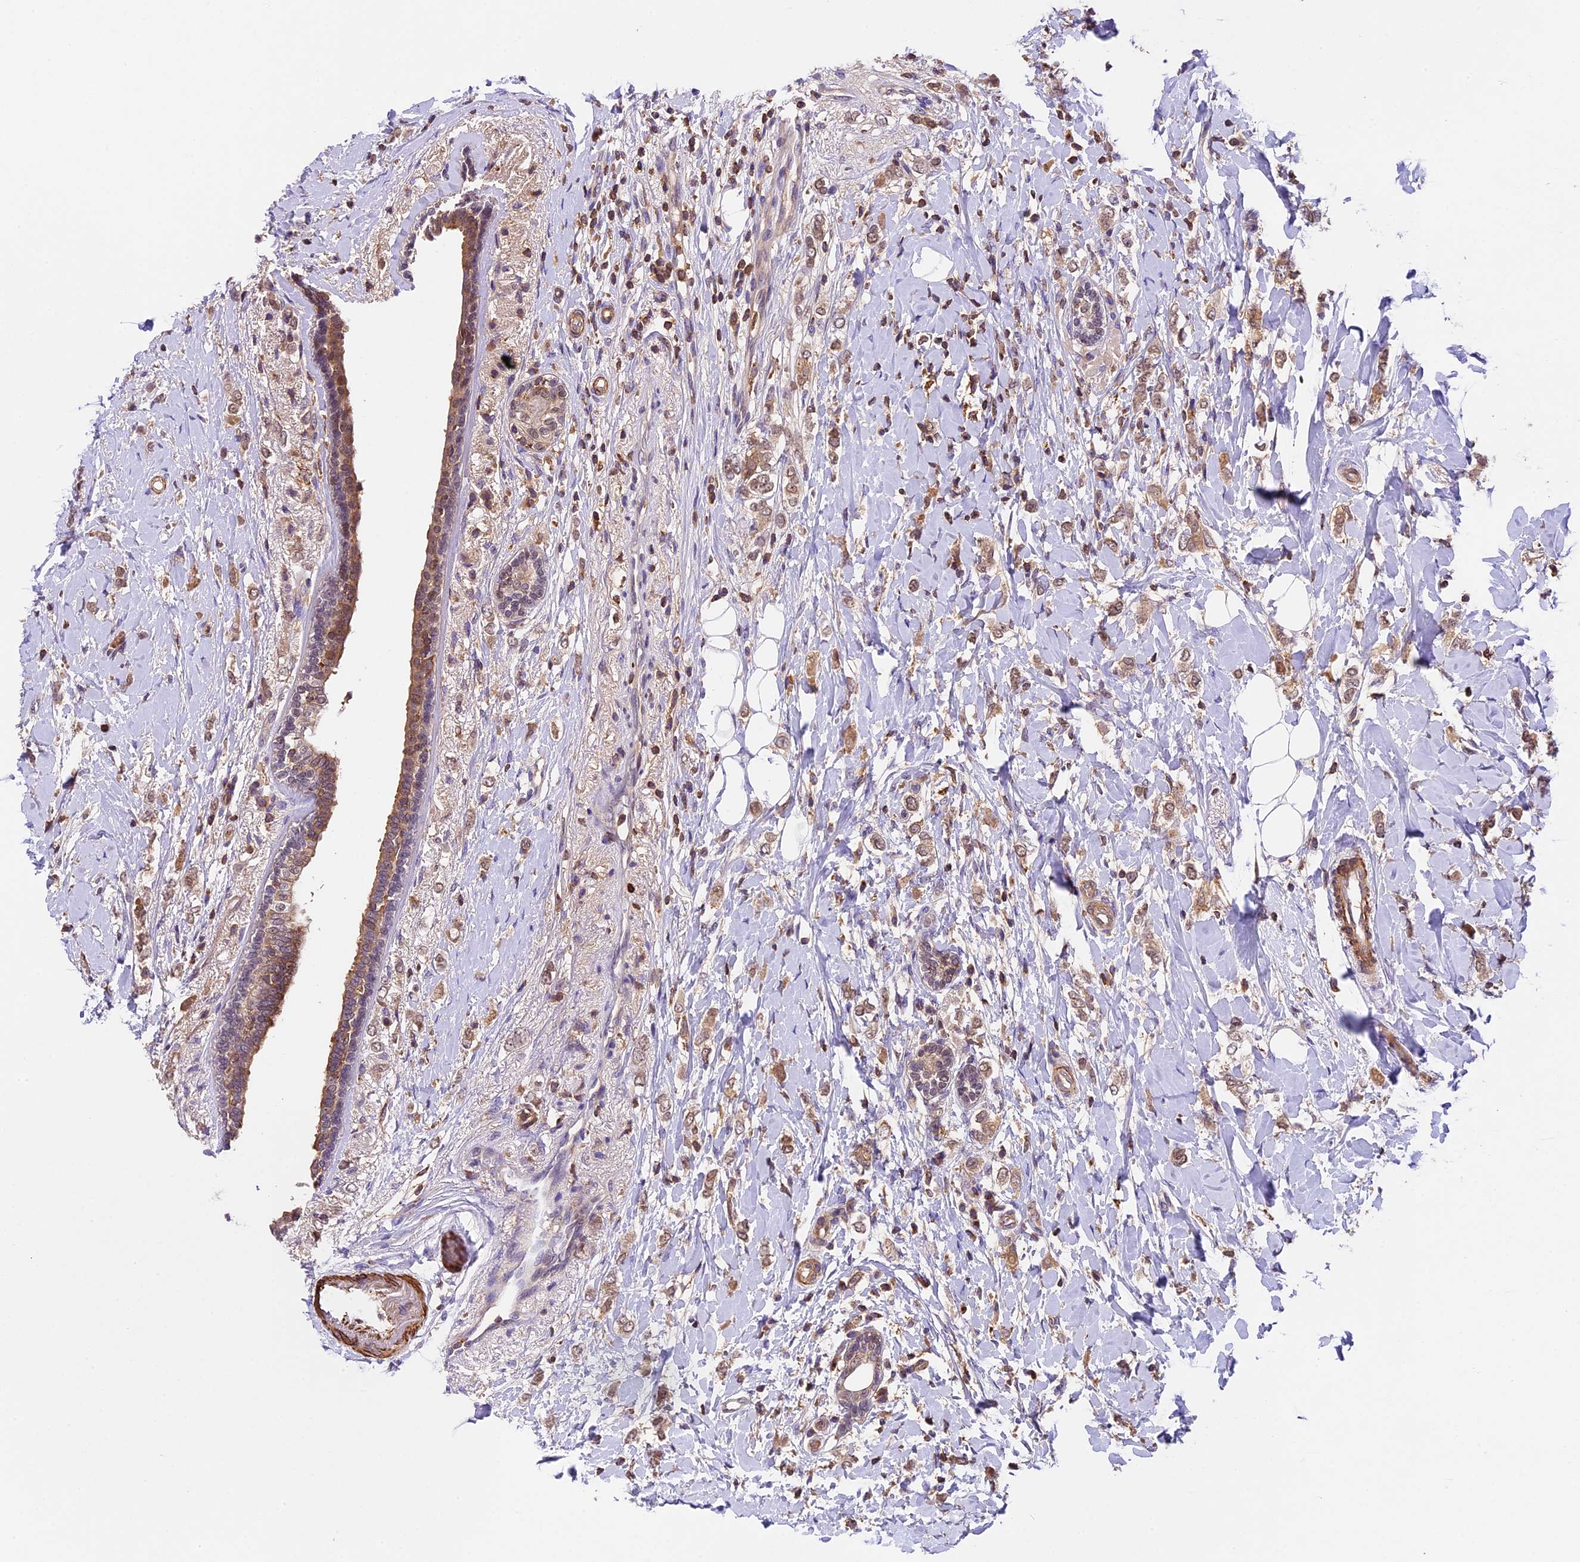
{"staining": {"intensity": "weak", "quantity": ">75%", "location": "cytoplasmic/membranous"}, "tissue": "breast cancer", "cell_type": "Tumor cells", "image_type": "cancer", "snomed": [{"axis": "morphology", "description": "Normal tissue, NOS"}, {"axis": "morphology", "description": "Lobular carcinoma"}, {"axis": "topography", "description": "Breast"}], "caption": "This histopathology image displays lobular carcinoma (breast) stained with immunohistochemistry (IHC) to label a protein in brown. The cytoplasmic/membranous of tumor cells show weak positivity for the protein. Nuclei are counter-stained blue.", "gene": "TBC1D1", "patient": {"sex": "female", "age": 47}}